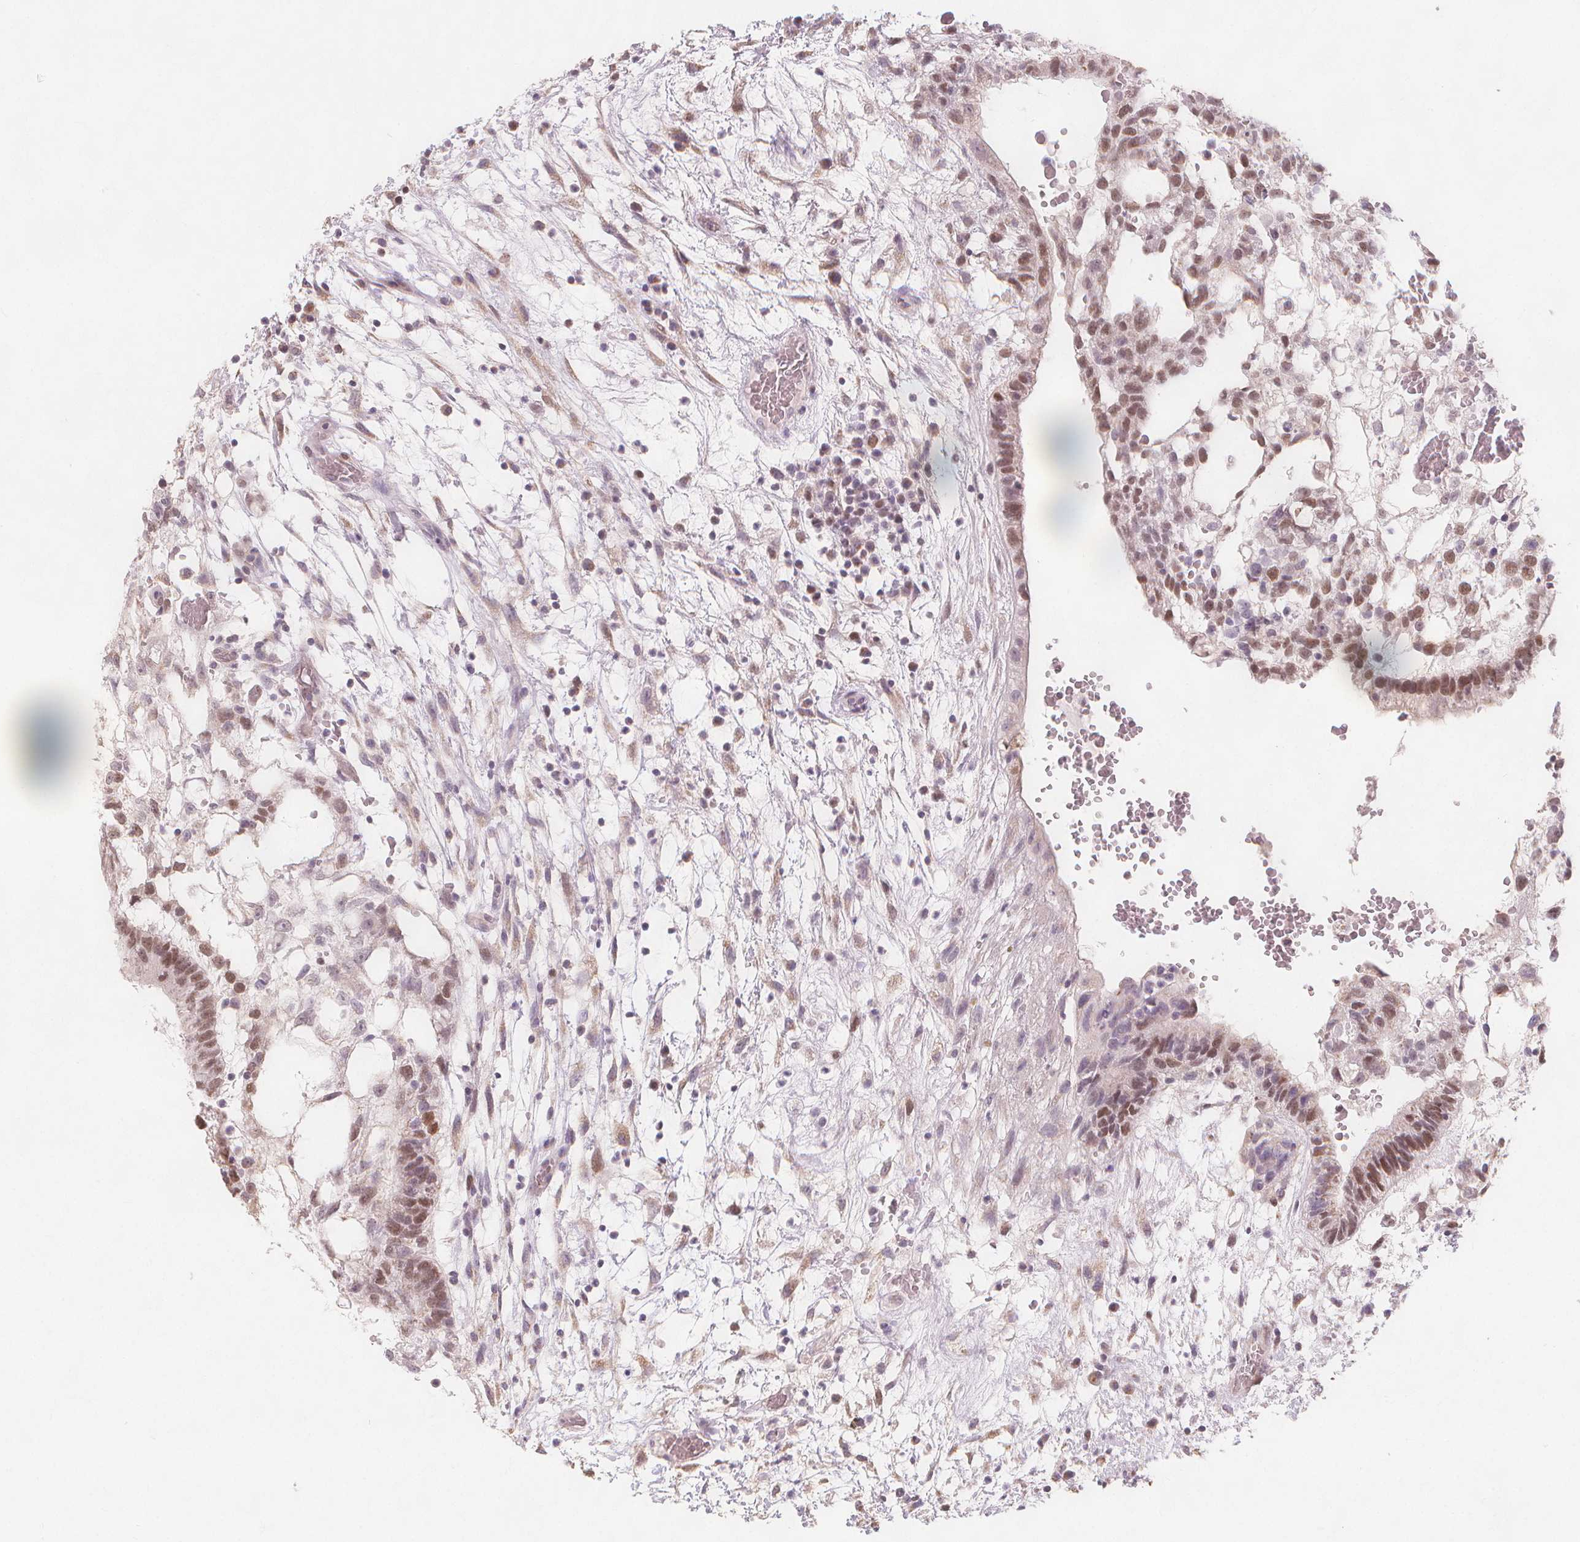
{"staining": {"intensity": "moderate", "quantity": ">75%", "location": "nuclear"}, "tissue": "testis cancer", "cell_type": "Tumor cells", "image_type": "cancer", "snomed": [{"axis": "morphology", "description": "Normal tissue, NOS"}, {"axis": "morphology", "description": "Carcinoma, Embryonal, NOS"}, {"axis": "topography", "description": "Testis"}], "caption": "Human testis cancer stained with a protein marker shows moderate staining in tumor cells.", "gene": "TIPIN", "patient": {"sex": "male", "age": 32}}